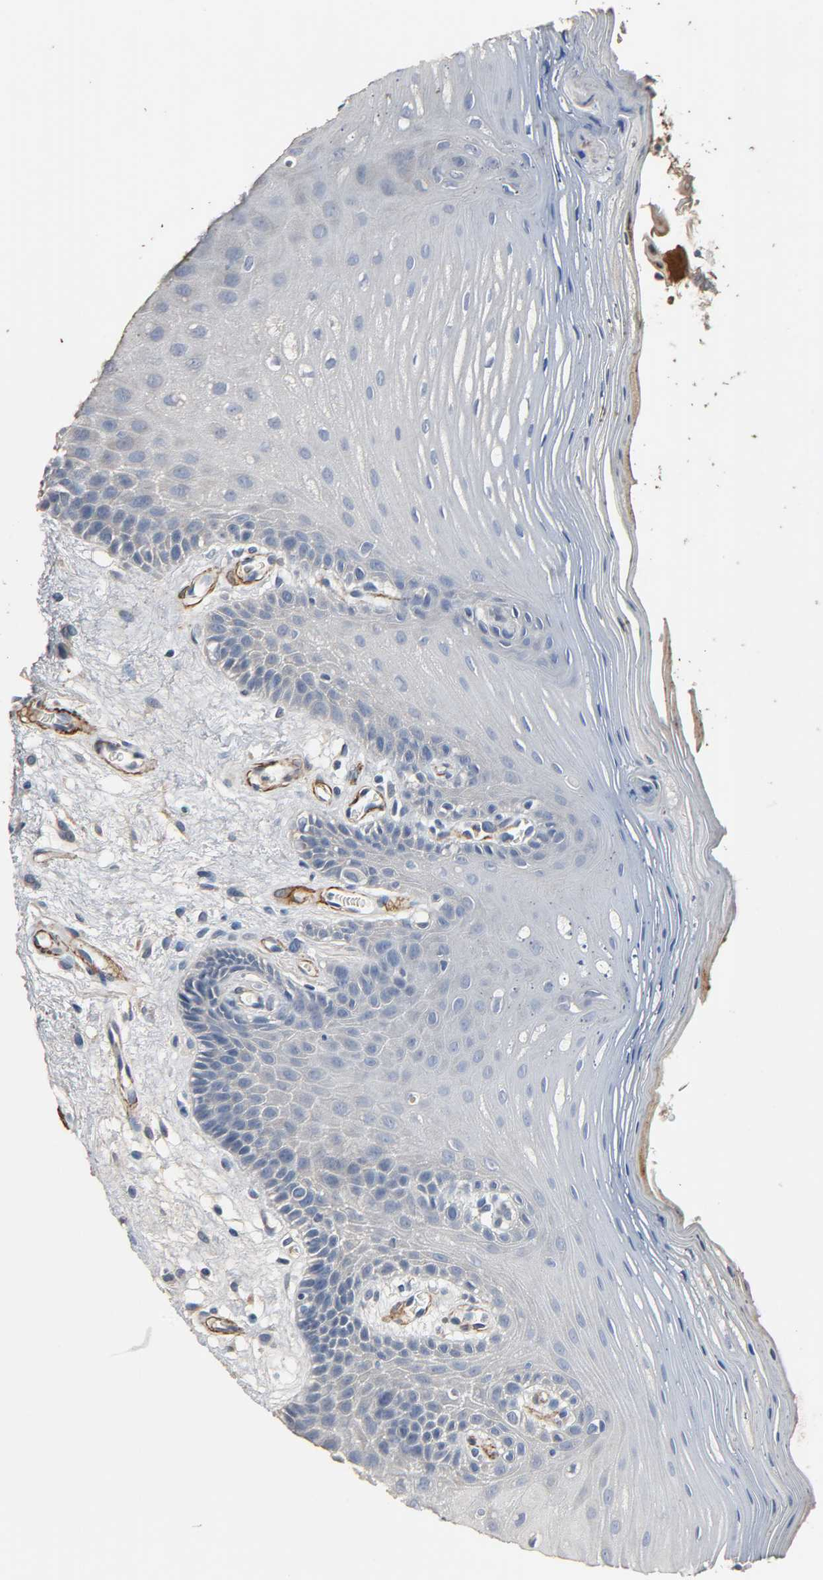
{"staining": {"intensity": "negative", "quantity": "none", "location": "none"}, "tissue": "oral mucosa", "cell_type": "Squamous epithelial cells", "image_type": "normal", "snomed": [{"axis": "morphology", "description": "Normal tissue, NOS"}, {"axis": "morphology", "description": "Squamous cell carcinoma, NOS"}, {"axis": "topography", "description": "Skeletal muscle"}, {"axis": "topography", "description": "Oral tissue"}, {"axis": "topography", "description": "Head-Neck"}], "caption": "Photomicrograph shows no protein expression in squamous epithelial cells of normal oral mucosa. (DAB IHC visualized using brightfield microscopy, high magnification).", "gene": "GSTA1", "patient": {"sex": "male", "age": 71}}